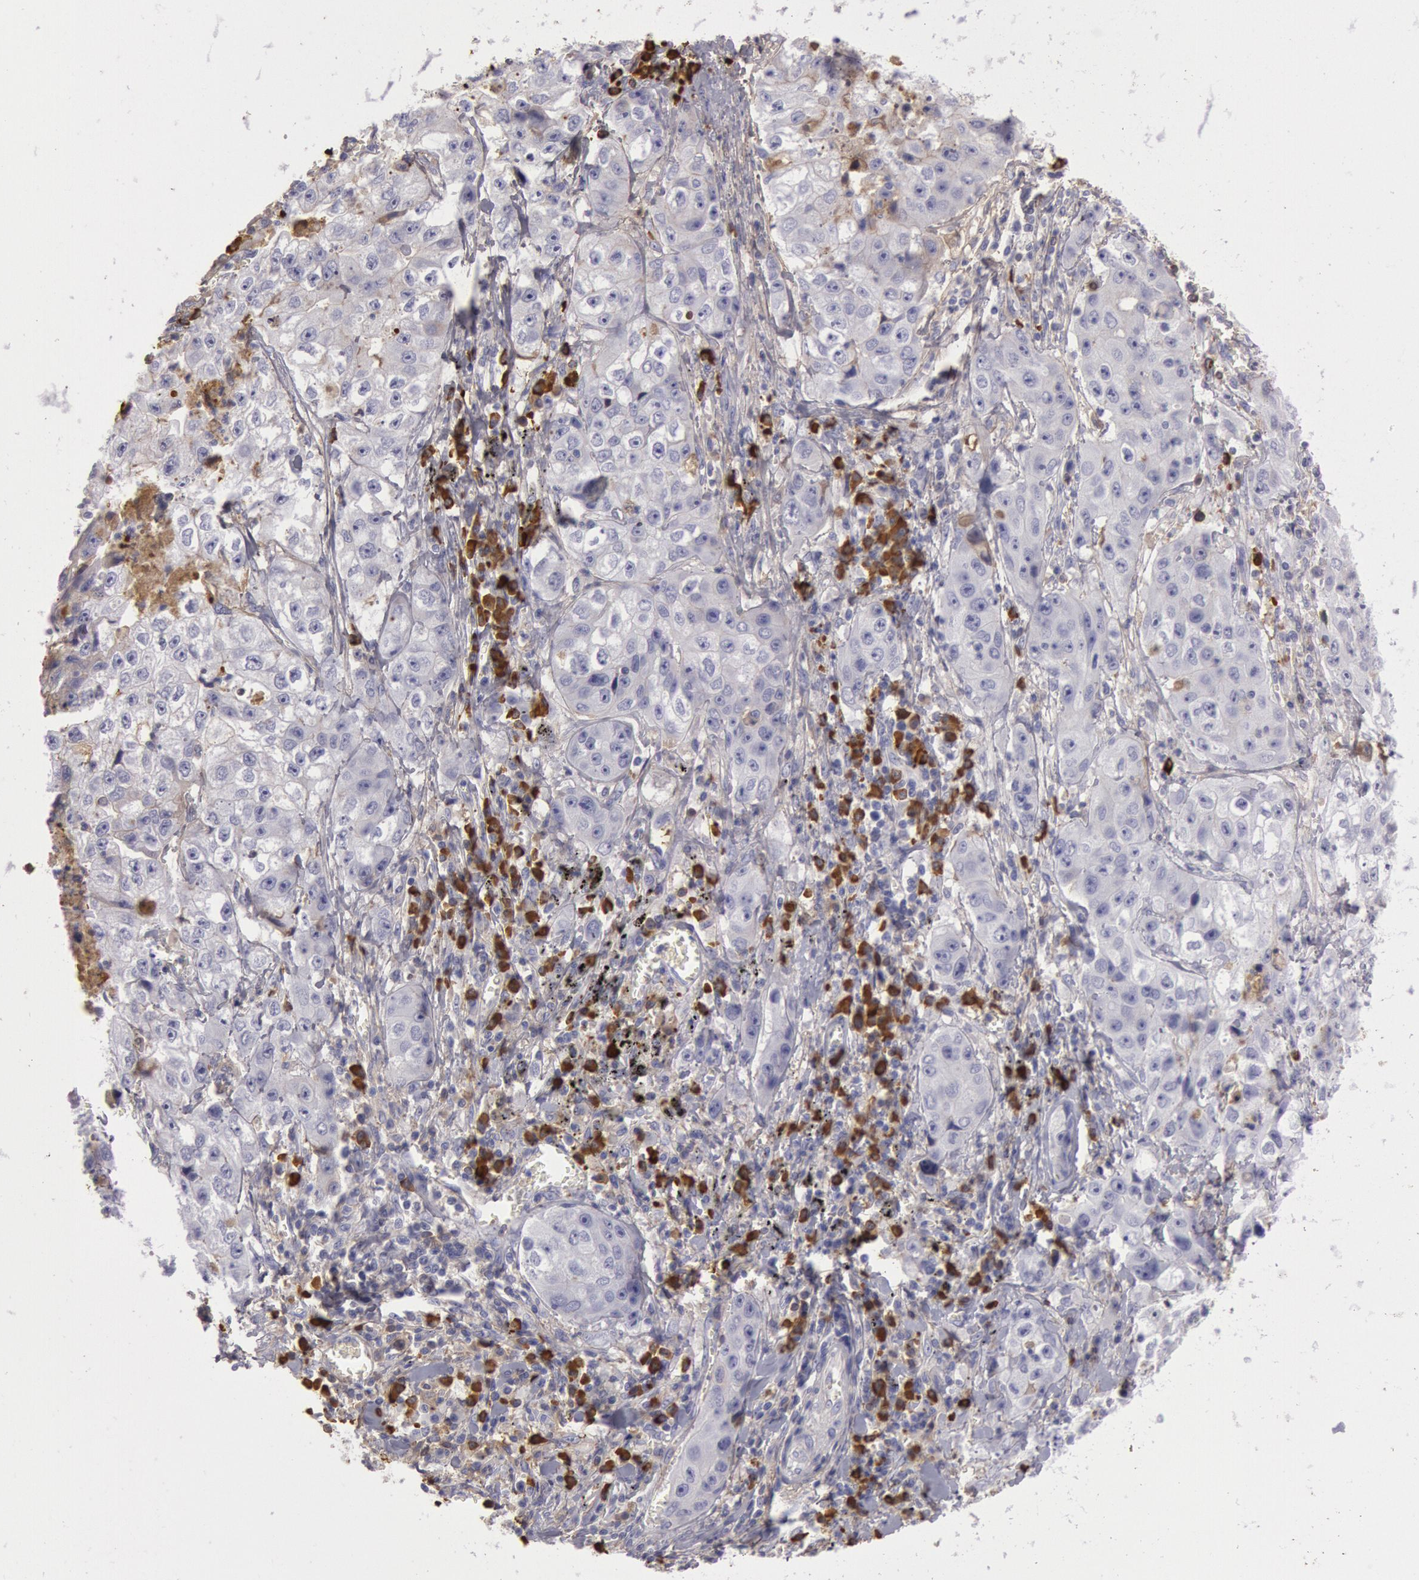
{"staining": {"intensity": "weak", "quantity": "25%-75%", "location": "cytoplasmic/membranous"}, "tissue": "lung cancer", "cell_type": "Tumor cells", "image_type": "cancer", "snomed": [{"axis": "morphology", "description": "Squamous cell carcinoma, NOS"}, {"axis": "topography", "description": "Lung"}], "caption": "Weak cytoplasmic/membranous positivity for a protein is appreciated in approximately 25%-75% of tumor cells of lung cancer (squamous cell carcinoma) using immunohistochemistry.", "gene": "IGHG1", "patient": {"sex": "male", "age": 64}}